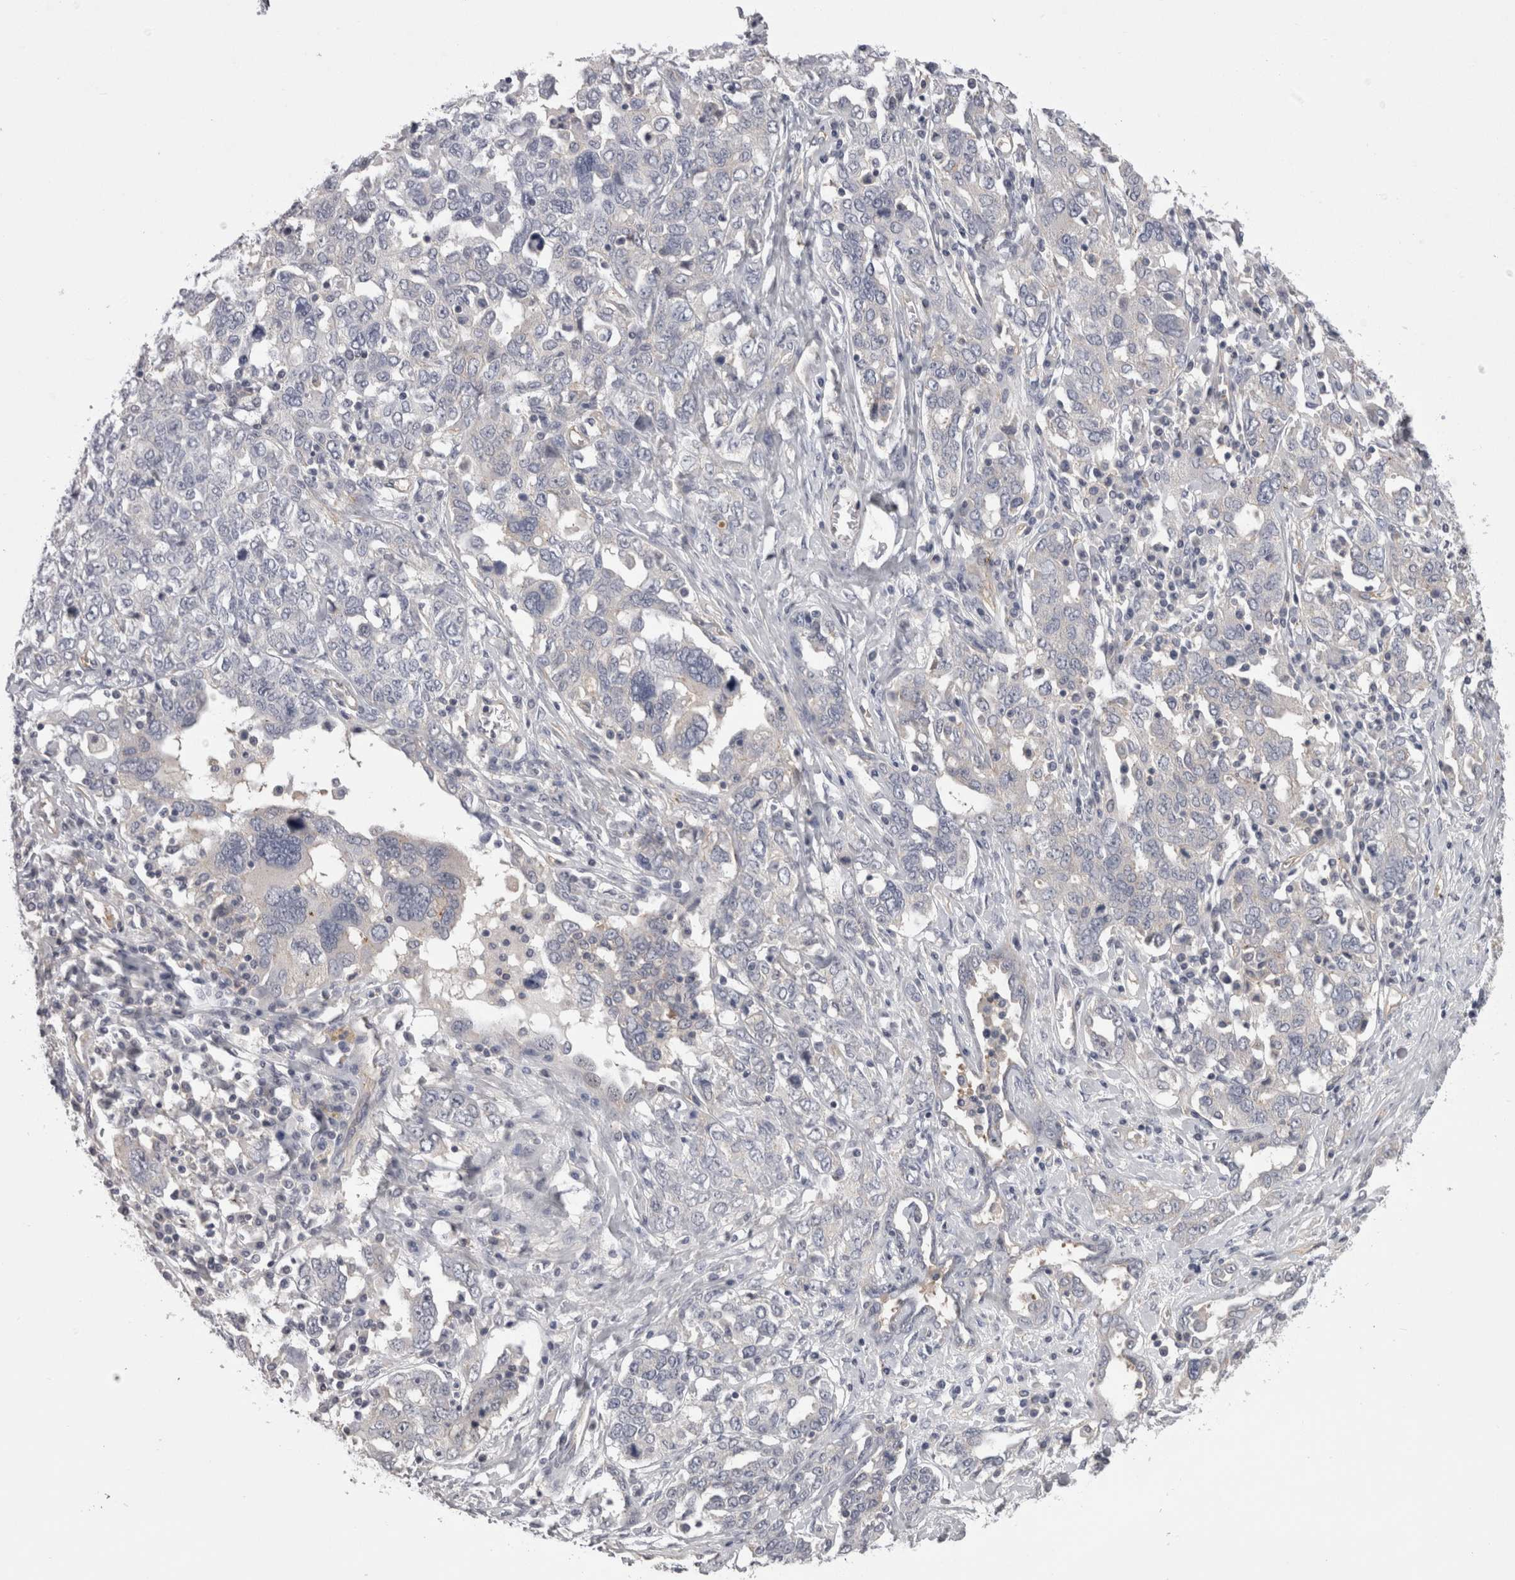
{"staining": {"intensity": "negative", "quantity": "none", "location": "none"}, "tissue": "ovarian cancer", "cell_type": "Tumor cells", "image_type": "cancer", "snomed": [{"axis": "morphology", "description": "Carcinoma, endometroid"}, {"axis": "topography", "description": "Ovary"}], "caption": "Immunohistochemistry (IHC) image of ovarian cancer (endometroid carcinoma) stained for a protein (brown), which exhibits no positivity in tumor cells.", "gene": "LYZL6", "patient": {"sex": "female", "age": 62}}